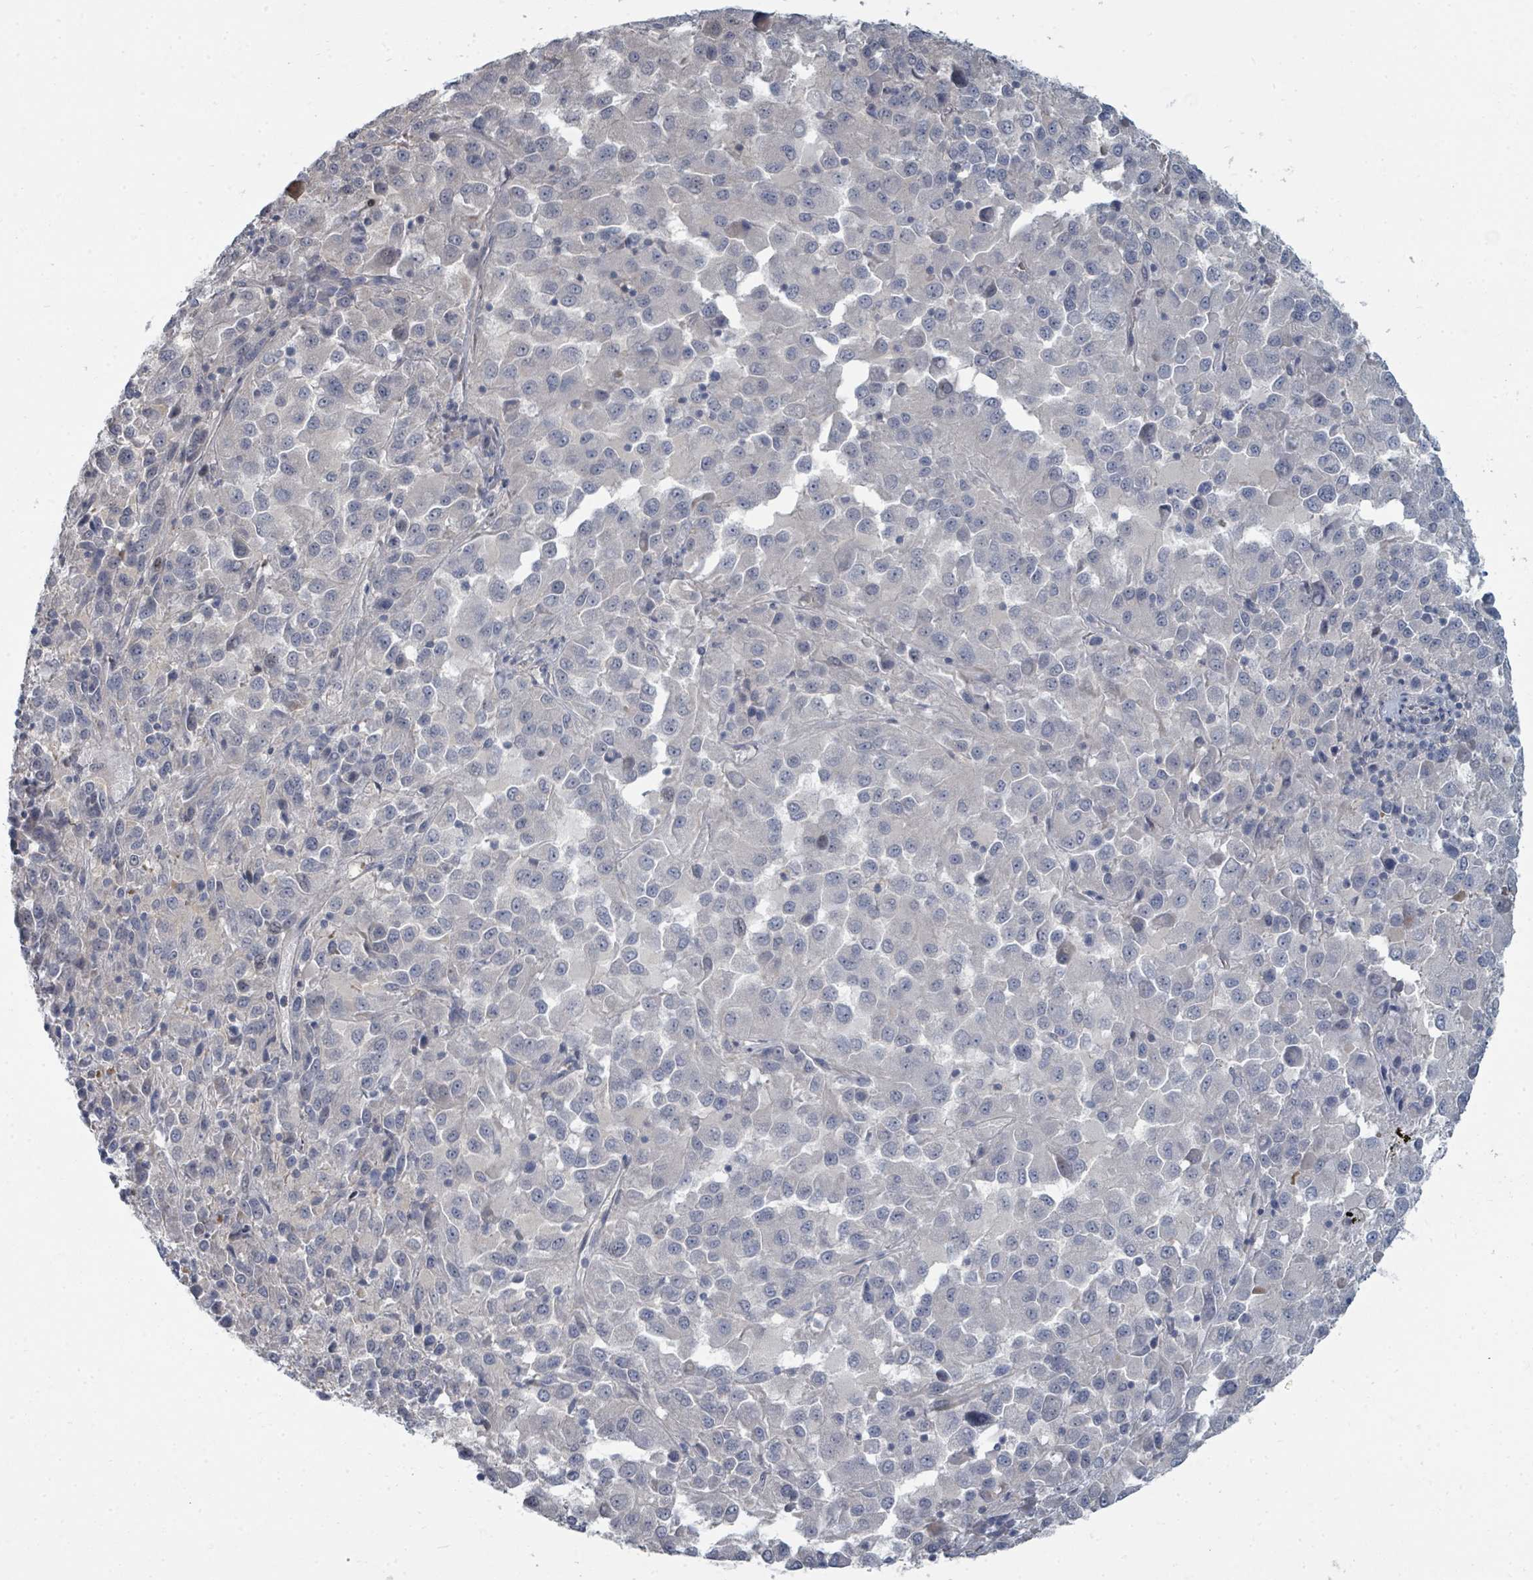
{"staining": {"intensity": "negative", "quantity": "none", "location": "none"}, "tissue": "melanoma", "cell_type": "Tumor cells", "image_type": "cancer", "snomed": [{"axis": "morphology", "description": "Malignant melanoma, Metastatic site"}, {"axis": "topography", "description": "Lung"}], "caption": "The IHC micrograph has no significant expression in tumor cells of malignant melanoma (metastatic site) tissue.", "gene": "SLC25A45", "patient": {"sex": "male", "age": 64}}